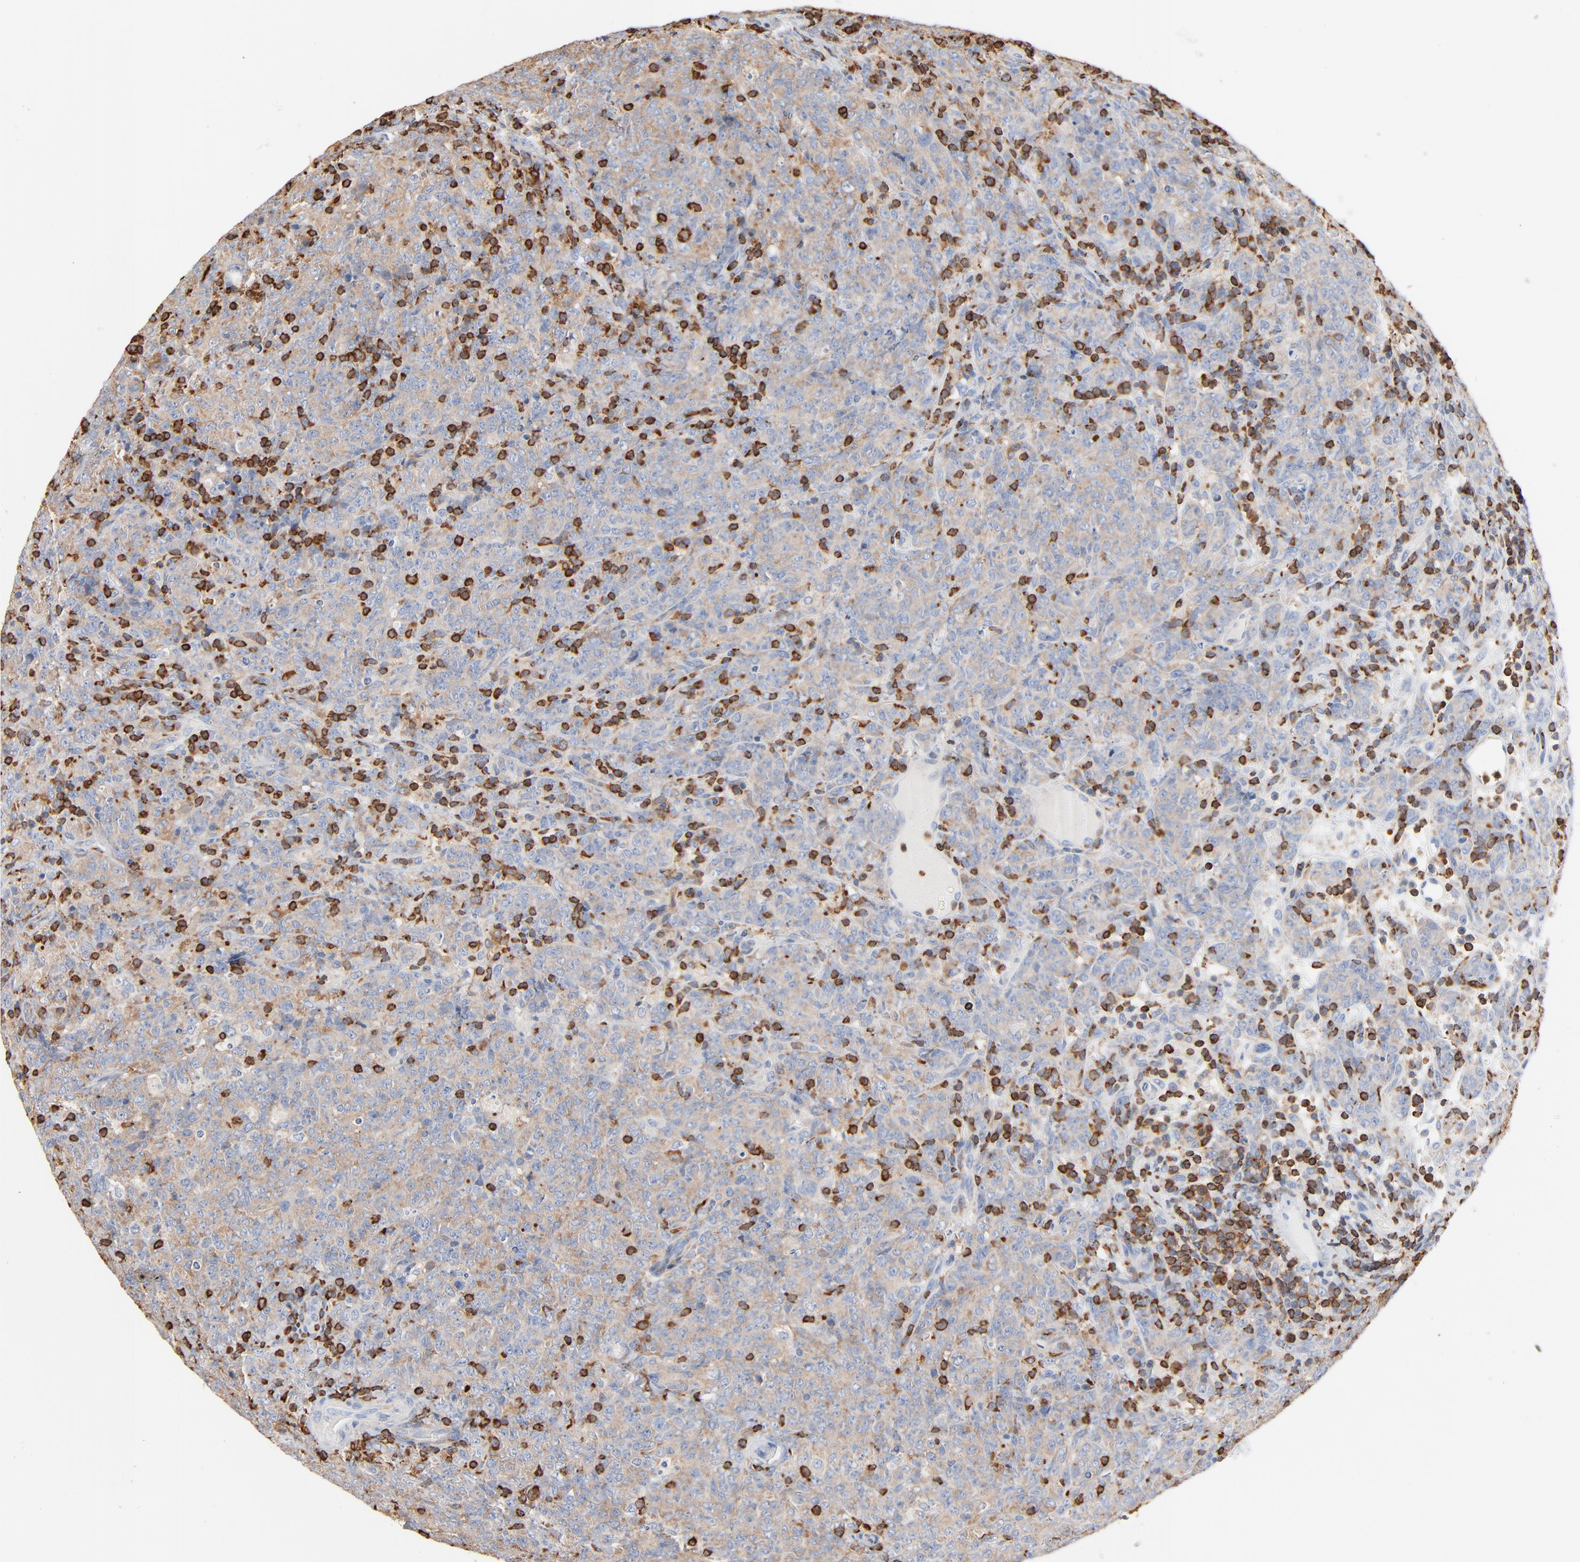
{"staining": {"intensity": "weak", "quantity": "<25%", "location": "cytoplasmic/membranous"}, "tissue": "lymphoma", "cell_type": "Tumor cells", "image_type": "cancer", "snomed": [{"axis": "morphology", "description": "Malignant lymphoma, non-Hodgkin's type, High grade"}, {"axis": "topography", "description": "Tonsil"}], "caption": "Lymphoma was stained to show a protein in brown. There is no significant positivity in tumor cells.", "gene": "SH3KBP1", "patient": {"sex": "female", "age": 36}}